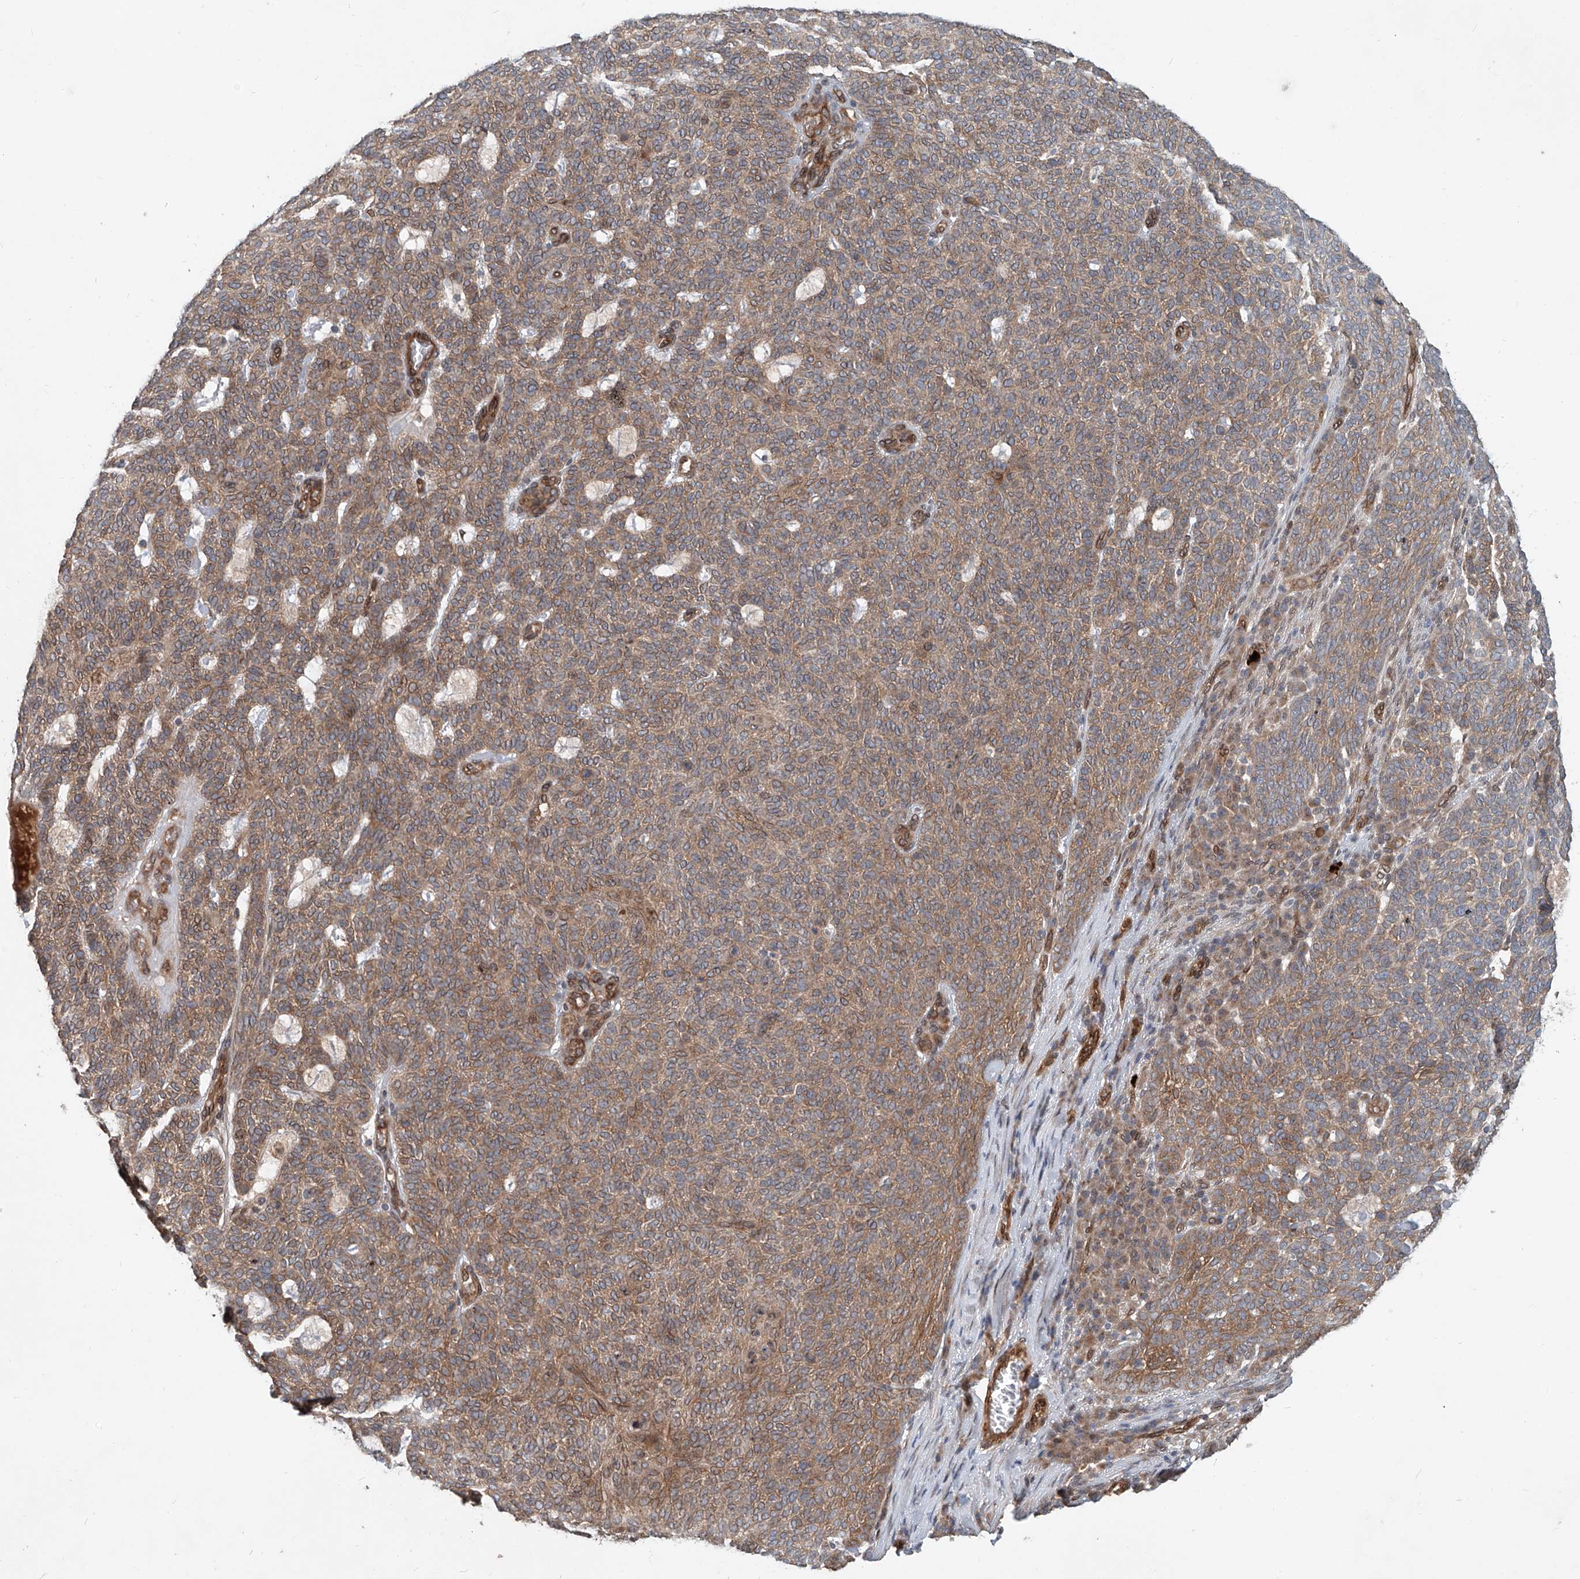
{"staining": {"intensity": "moderate", "quantity": ">75%", "location": "cytoplasmic/membranous"}, "tissue": "skin cancer", "cell_type": "Tumor cells", "image_type": "cancer", "snomed": [{"axis": "morphology", "description": "Squamous cell carcinoma, NOS"}, {"axis": "topography", "description": "Skin"}], "caption": "Skin cancer stained with DAB immunohistochemistry reveals medium levels of moderate cytoplasmic/membranous positivity in about >75% of tumor cells. The staining was performed using DAB (3,3'-diaminobenzidine) to visualize the protein expression in brown, while the nuclei were stained in blue with hematoxylin (Magnification: 20x).", "gene": "SASH1", "patient": {"sex": "female", "age": 90}}